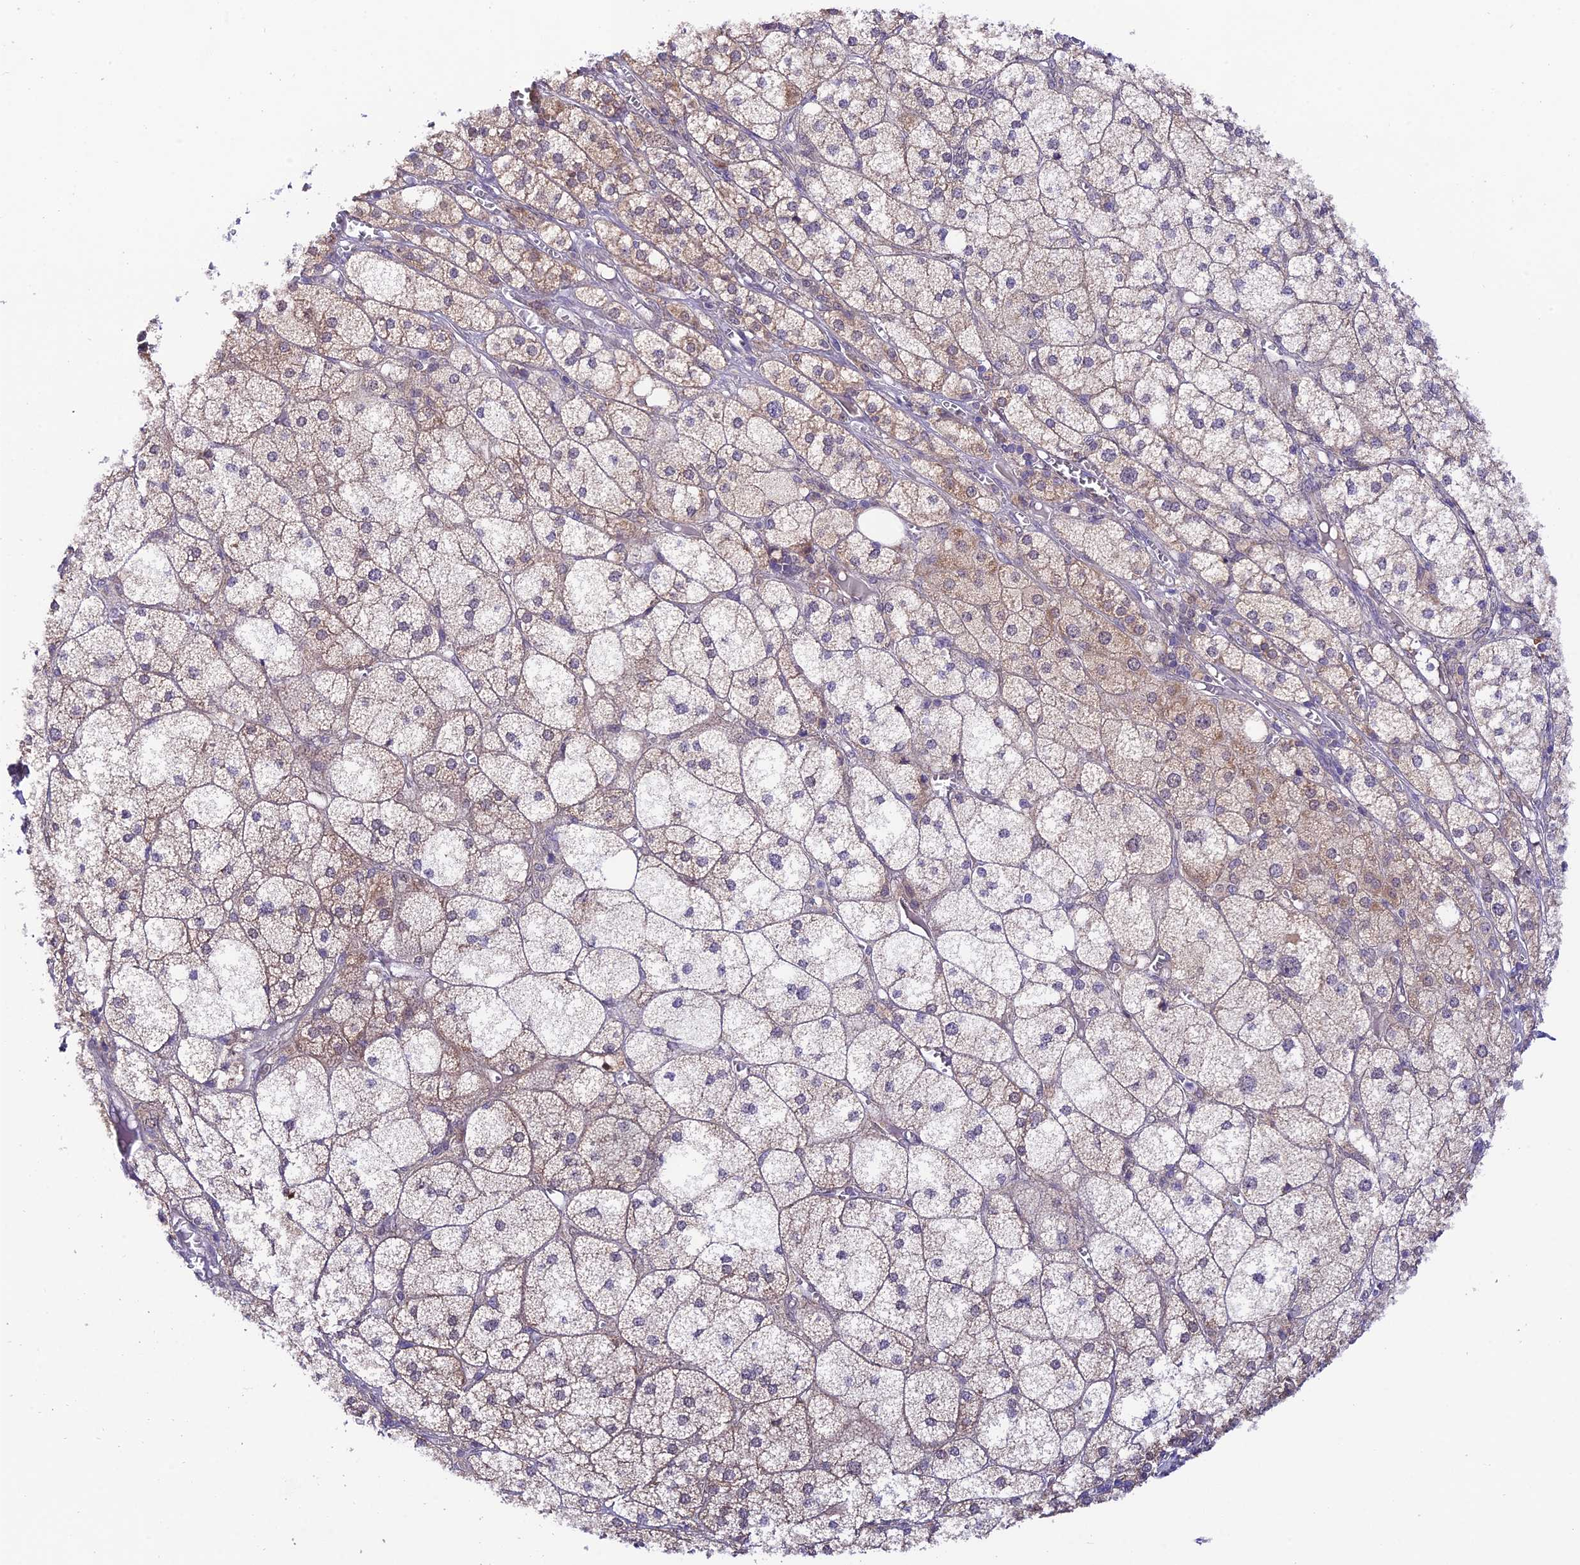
{"staining": {"intensity": "moderate", "quantity": "25%-75%", "location": "cytoplasmic/membranous,nuclear"}, "tissue": "adrenal gland", "cell_type": "Glandular cells", "image_type": "normal", "snomed": [{"axis": "morphology", "description": "Normal tissue, NOS"}, {"axis": "topography", "description": "Adrenal gland"}], "caption": "Human adrenal gland stained with a brown dye shows moderate cytoplasmic/membranous,nuclear positive expression in approximately 25%-75% of glandular cells.", "gene": "TRIM40", "patient": {"sex": "female", "age": 61}}